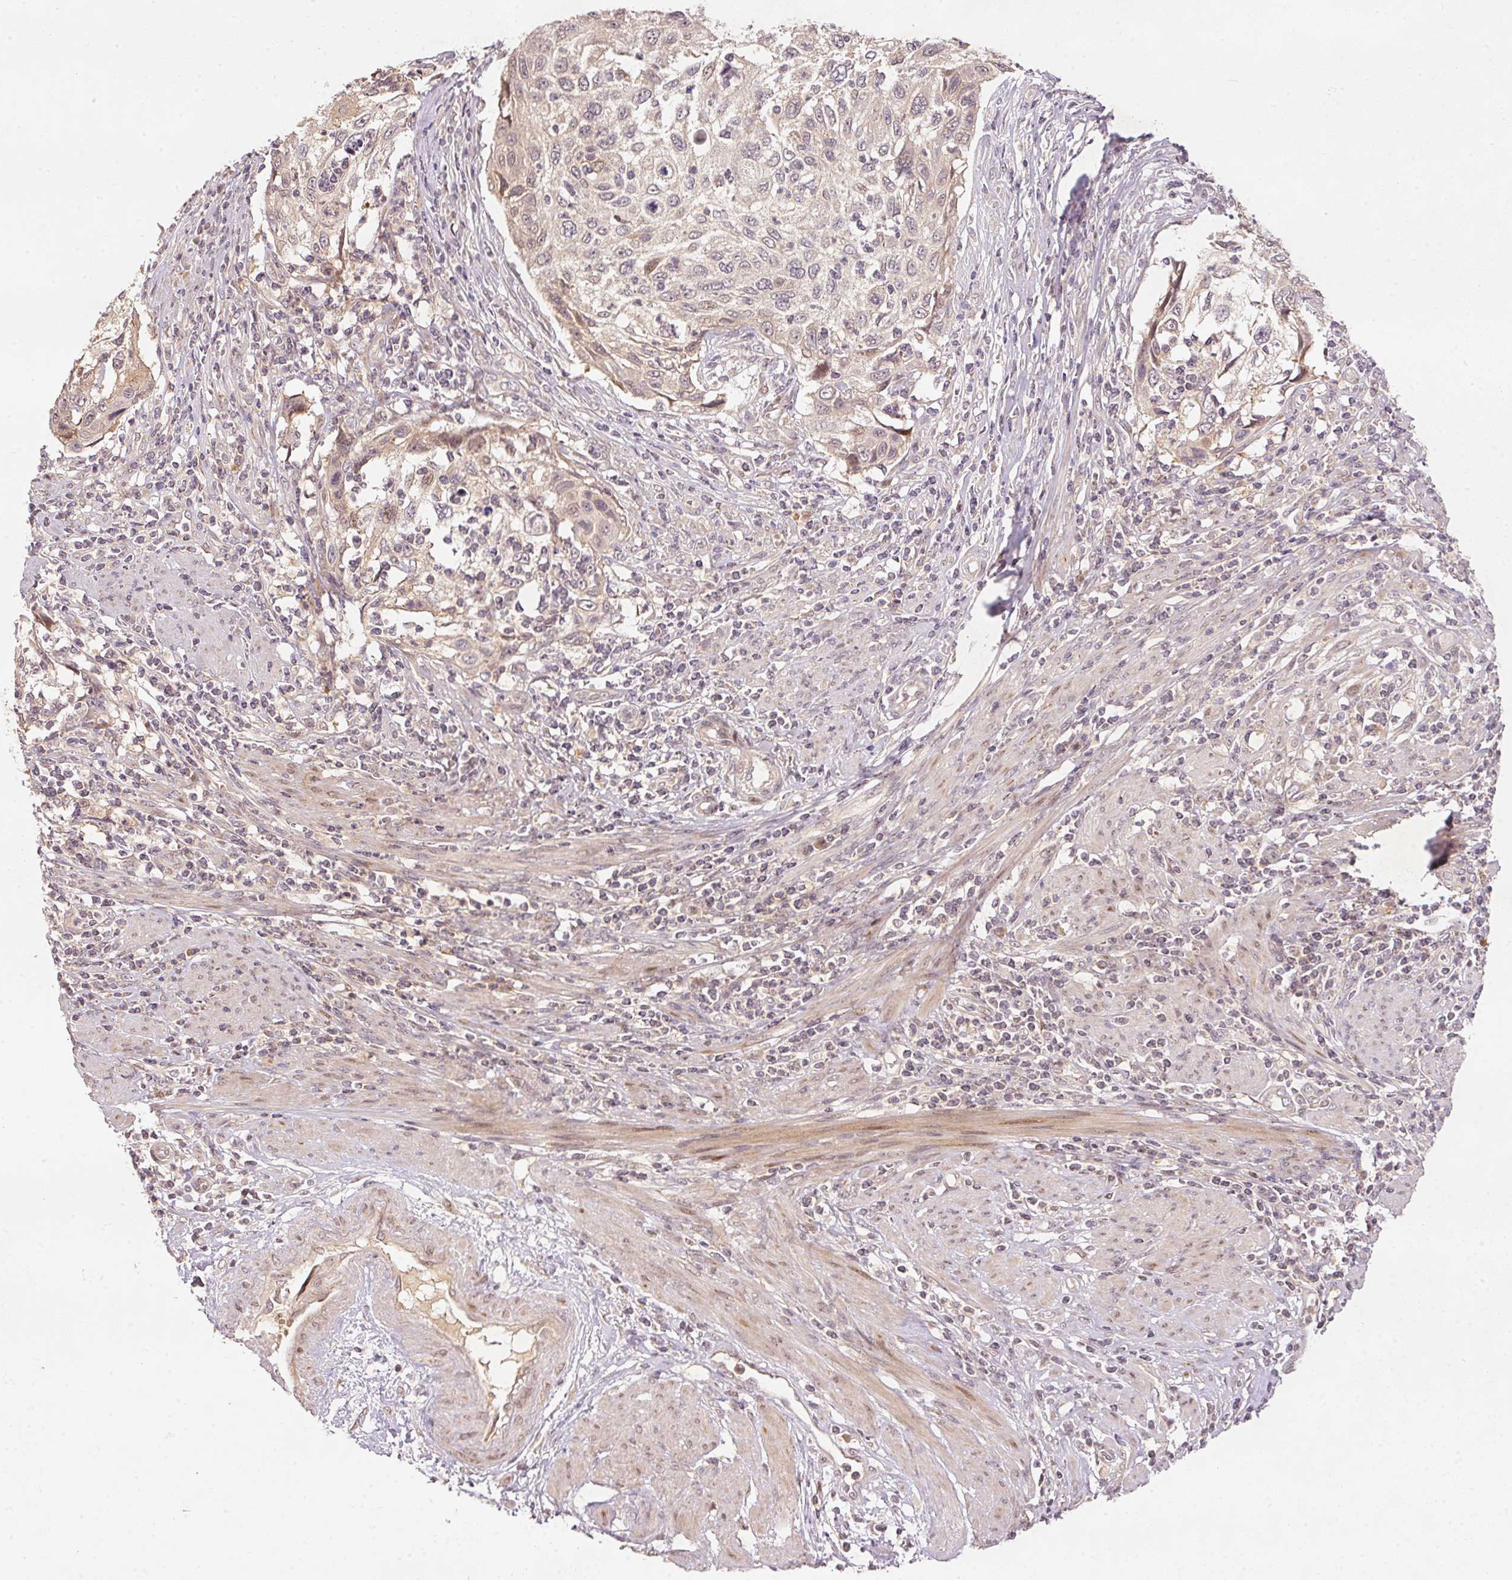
{"staining": {"intensity": "weak", "quantity": "25%-75%", "location": "cytoplasmic/membranous,nuclear"}, "tissue": "cervical cancer", "cell_type": "Tumor cells", "image_type": "cancer", "snomed": [{"axis": "morphology", "description": "Squamous cell carcinoma, NOS"}, {"axis": "topography", "description": "Cervix"}], "caption": "Weak cytoplasmic/membranous and nuclear expression for a protein is identified in about 25%-75% of tumor cells of cervical cancer using IHC.", "gene": "PCDHB1", "patient": {"sex": "female", "age": 70}}